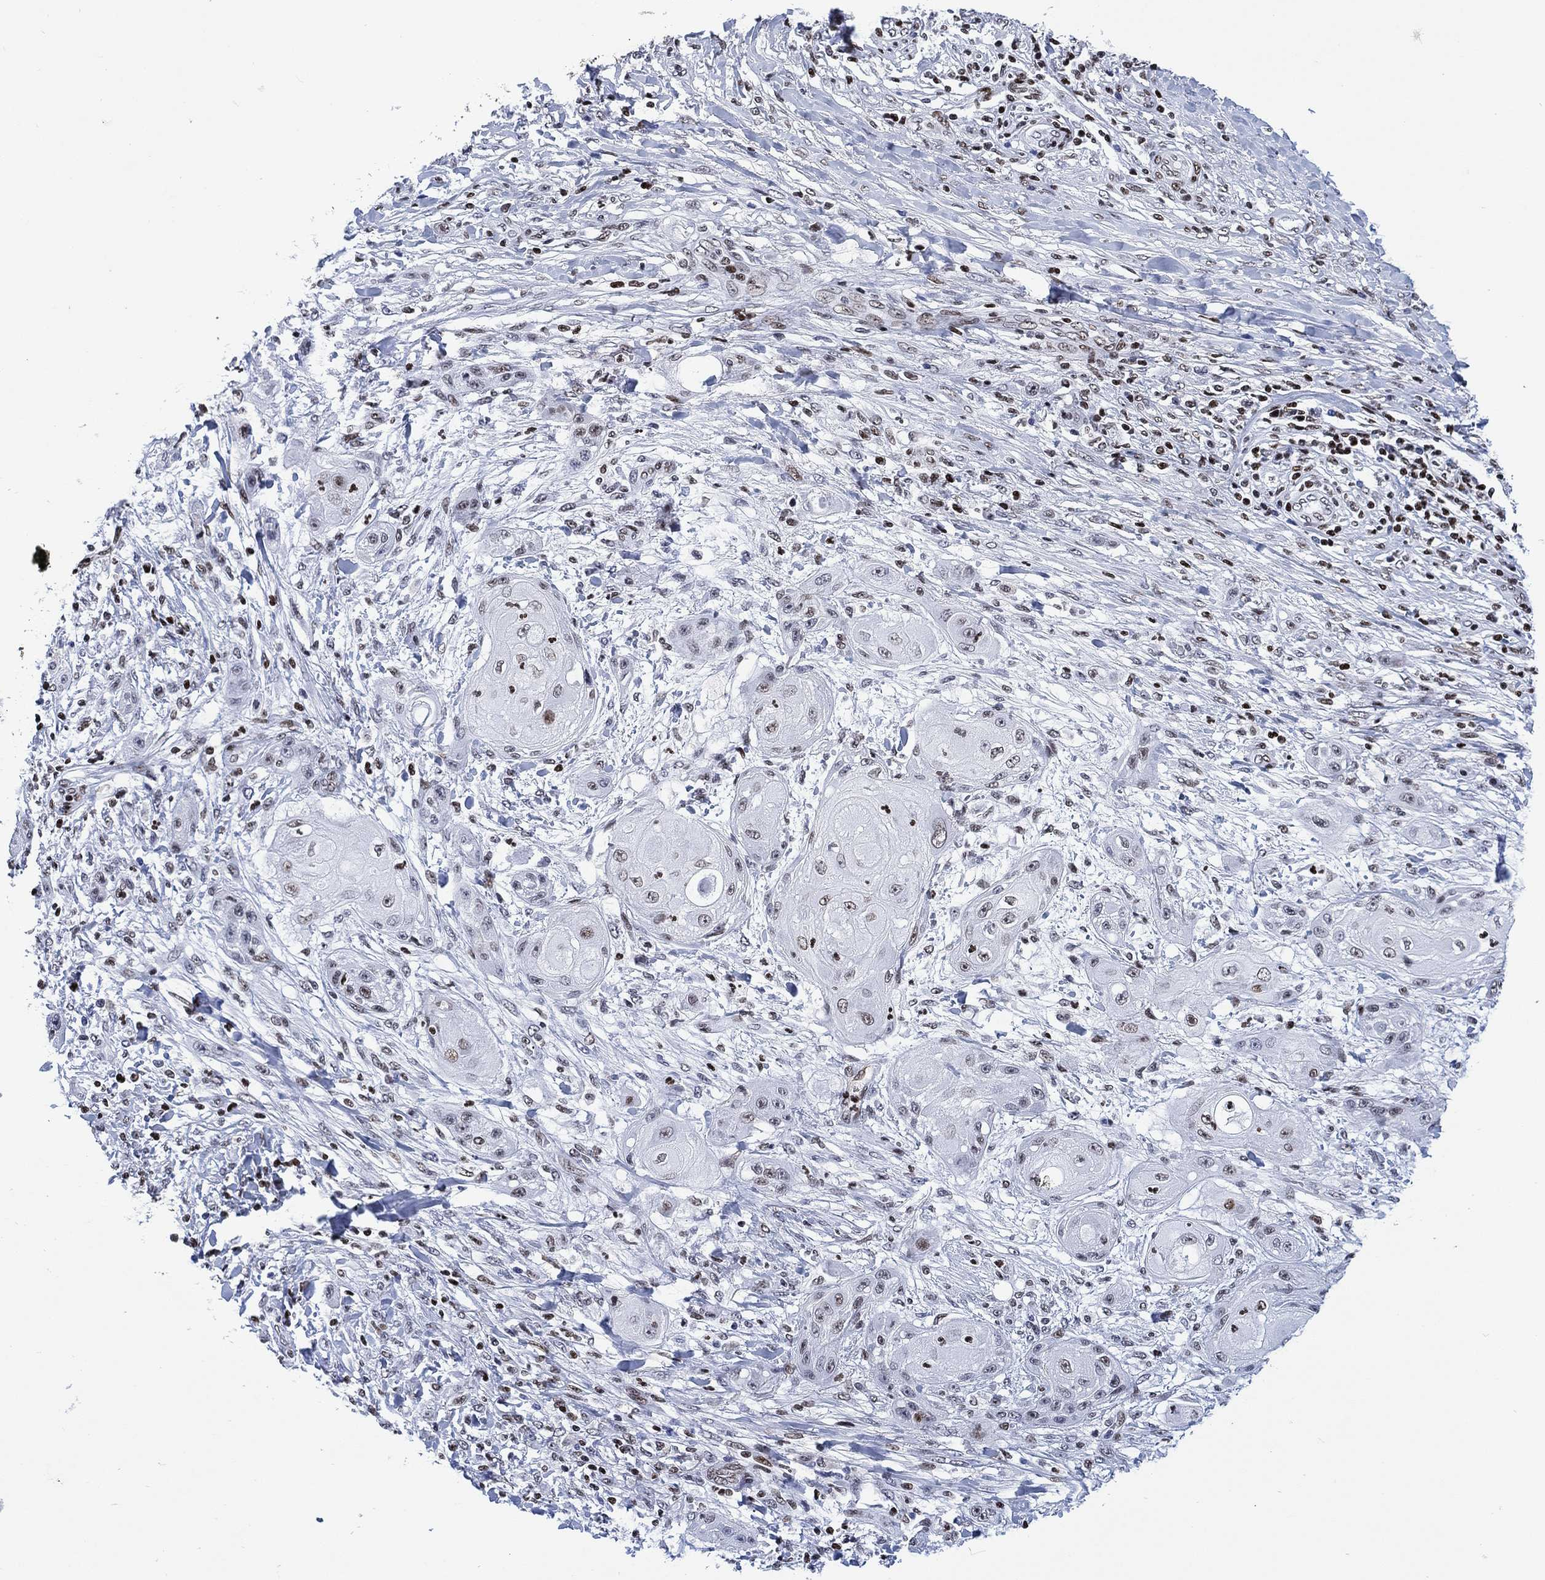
{"staining": {"intensity": "moderate", "quantity": "<25%", "location": "nuclear"}, "tissue": "skin cancer", "cell_type": "Tumor cells", "image_type": "cancer", "snomed": [{"axis": "morphology", "description": "Squamous cell carcinoma, NOS"}, {"axis": "topography", "description": "Skin"}], "caption": "Immunohistochemistry (DAB) staining of human skin cancer exhibits moderate nuclear protein positivity in about <25% of tumor cells. (DAB (3,3'-diaminobenzidine) IHC, brown staining for protein, blue staining for nuclei).", "gene": "H1-10", "patient": {"sex": "male", "age": 62}}